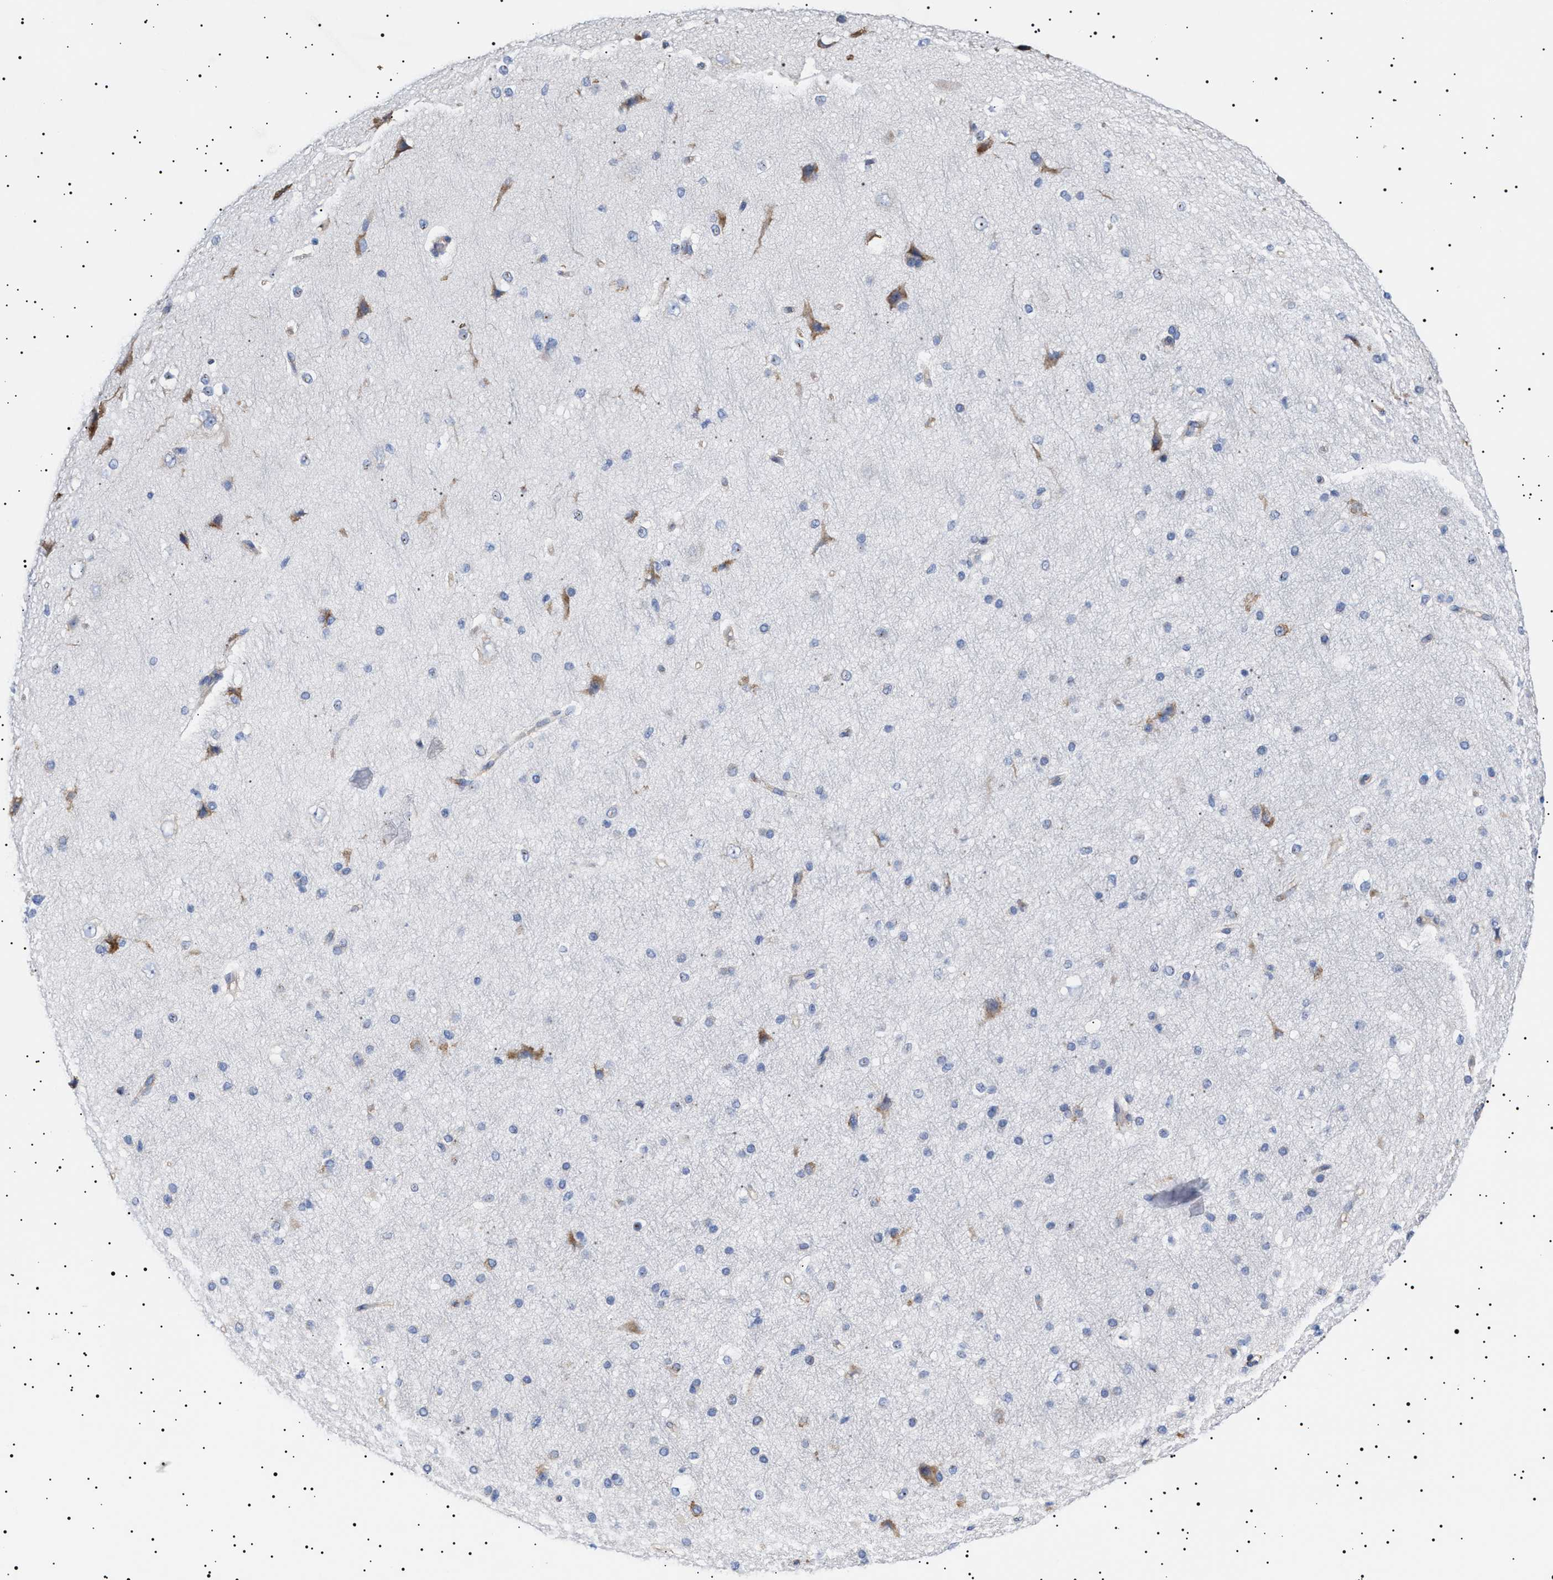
{"staining": {"intensity": "weak", "quantity": ">75%", "location": "cytoplasmic/membranous"}, "tissue": "cerebral cortex", "cell_type": "Endothelial cells", "image_type": "normal", "snomed": [{"axis": "morphology", "description": "Normal tissue, NOS"}, {"axis": "morphology", "description": "Developmental malformation"}, {"axis": "topography", "description": "Cerebral cortex"}], "caption": "This micrograph demonstrates immunohistochemistry (IHC) staining of normal cerebral cortex, with low weak cytoplasmic/membranous staining in about >75% of endothelial cells.", "gene": "ERCC6L2", "patient": {"sex": "female", "age": 30}}